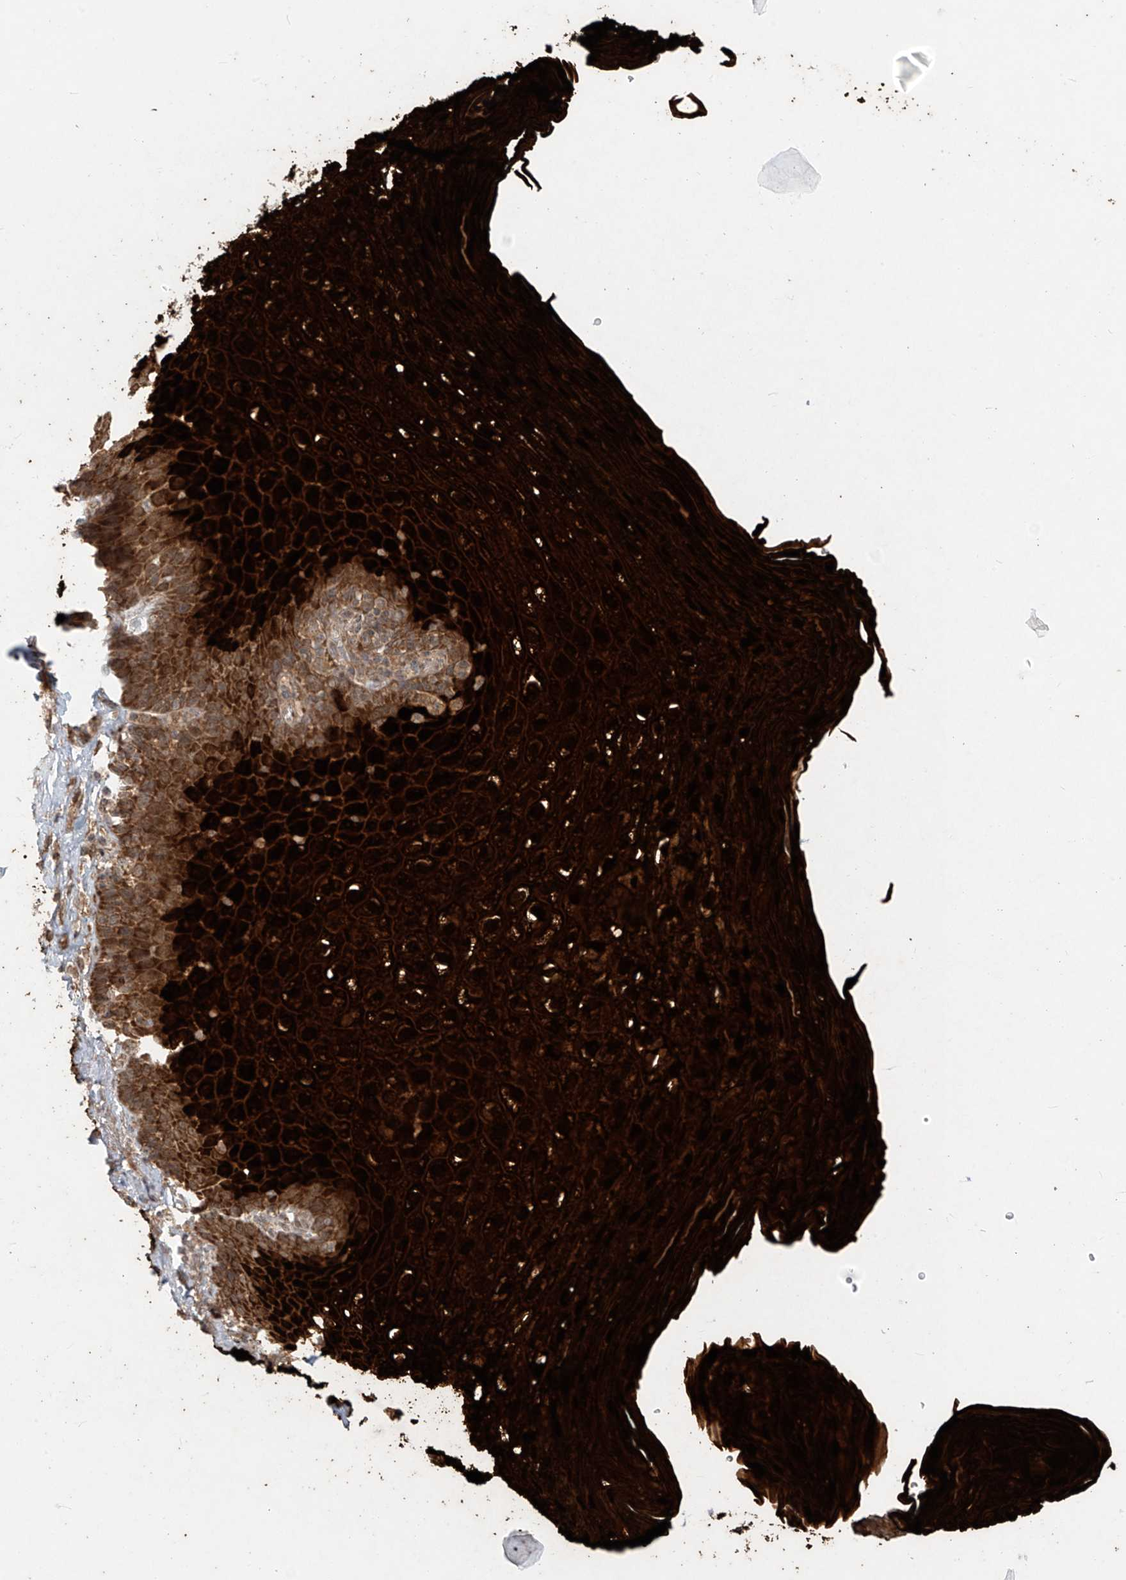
{"staining": {"intensity": "strong", "quantity": ">75%", "location": "cytoplasmic/membranous"}, "tissue": "esophagus", "cell_type": "Squamous epithelial cells", "image_type": "normal", "snomed": [{"axis": "morphology", "description": "Normal tissue, NOS"}, {"axis": "topography", "description": "Esophagus"}], "caption": "This image shows immunohistochemistry staining of unremarkable esophagus, with high strong cytoplasmic/membranous positivity in about >75% of squamous epithelial cells.", "gene": "KATNIP", "patient": {"sex": "female", "age": 66}}